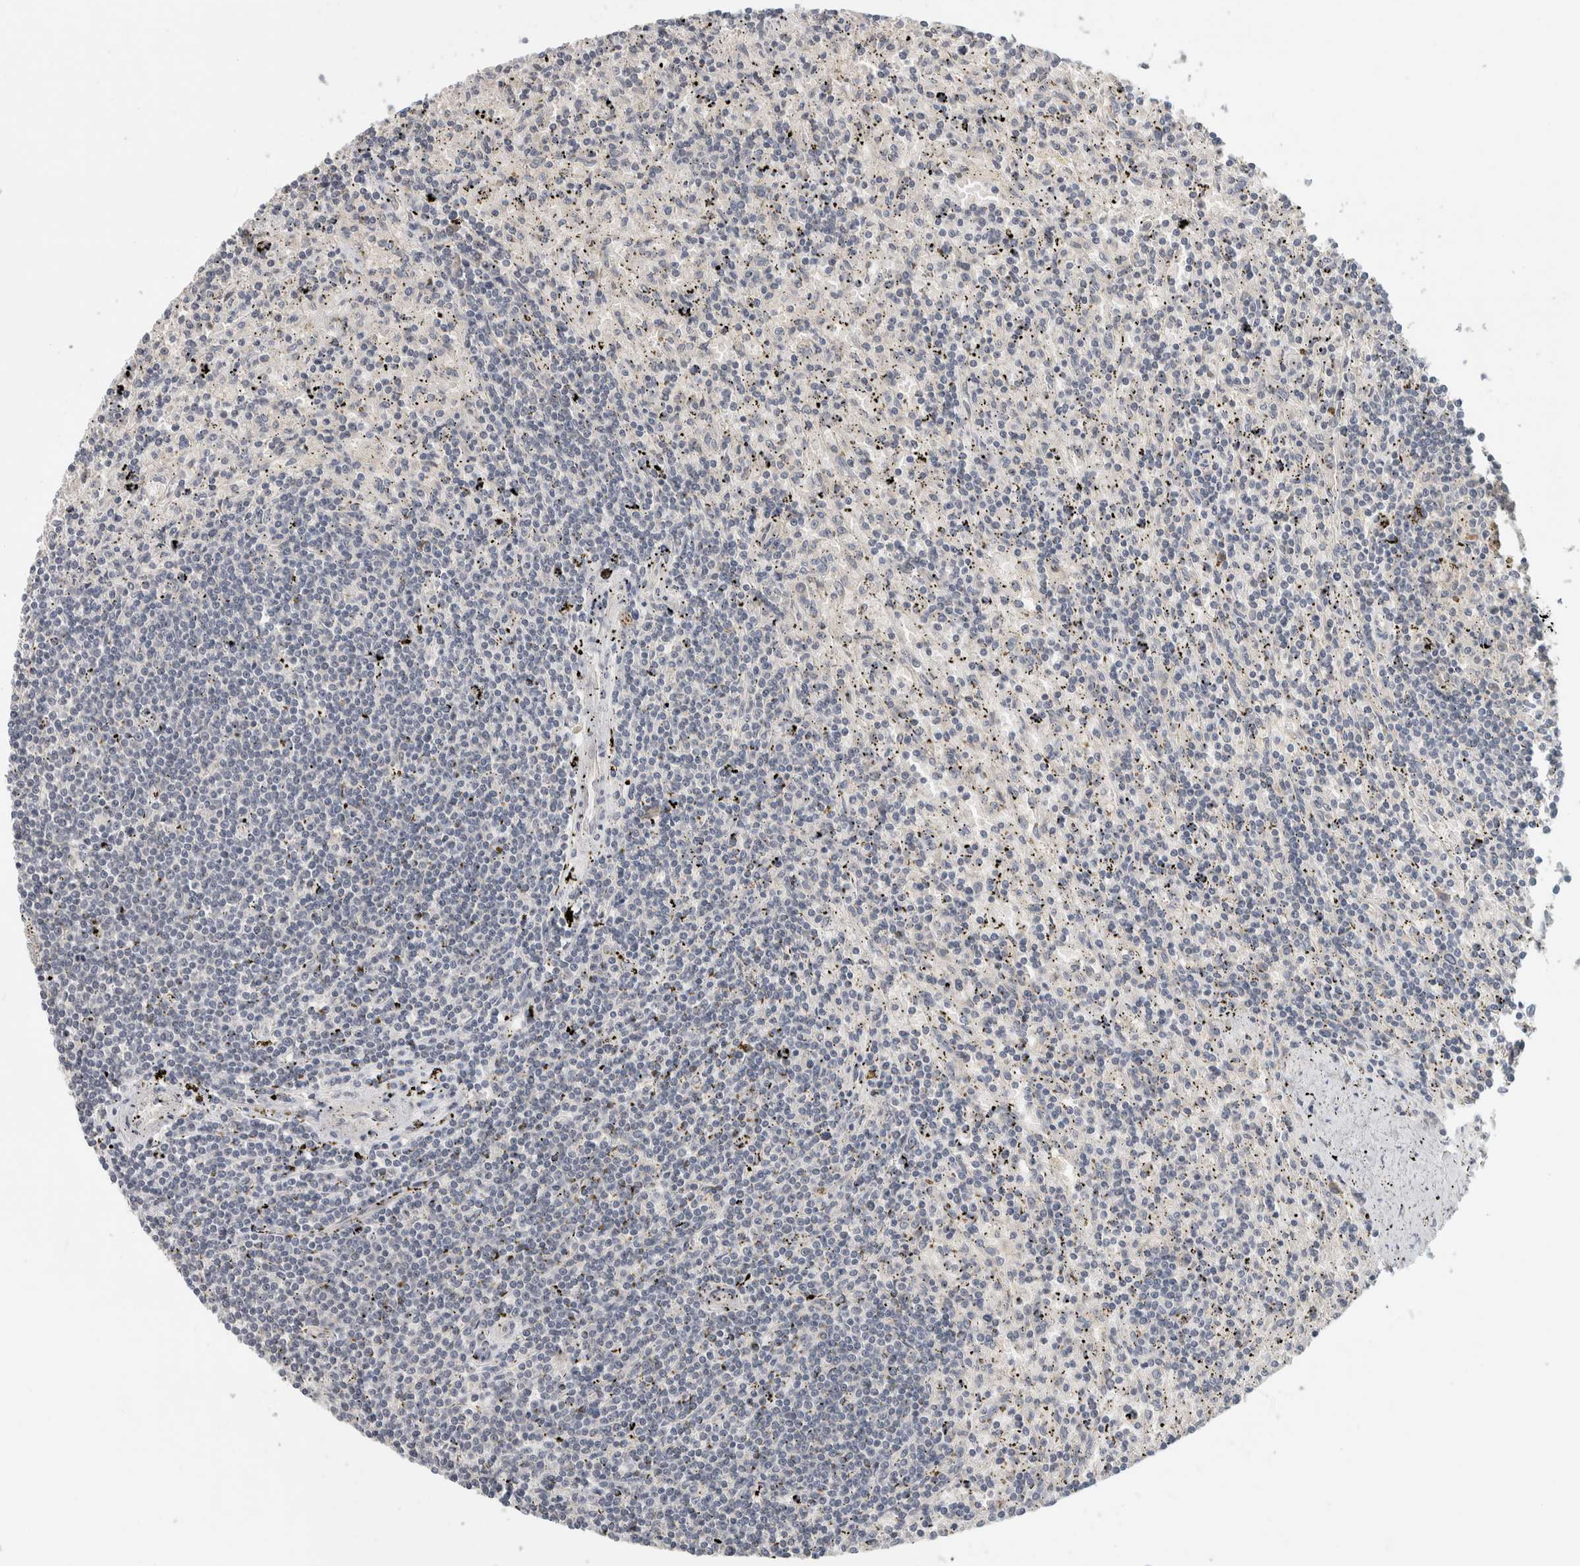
{"staining": {"intensity": "negative", "quantity": "none", "location": "none"}, "tissue": "lymphoma", "cell_type": "Tumor cells", "image_type": "cancer", "snomed": [{"axis": "morphology", "description": "Malignant lymphoma, non-Hodgkin's type, Low grade"}, {"axis": "topography", "description": "Spleen"}], "caption": "Lymphoma stained for a protein using IHC shows no expression tumor cells.", "gene": "AFP", "patient": {"sex": "male", "age": 76}}